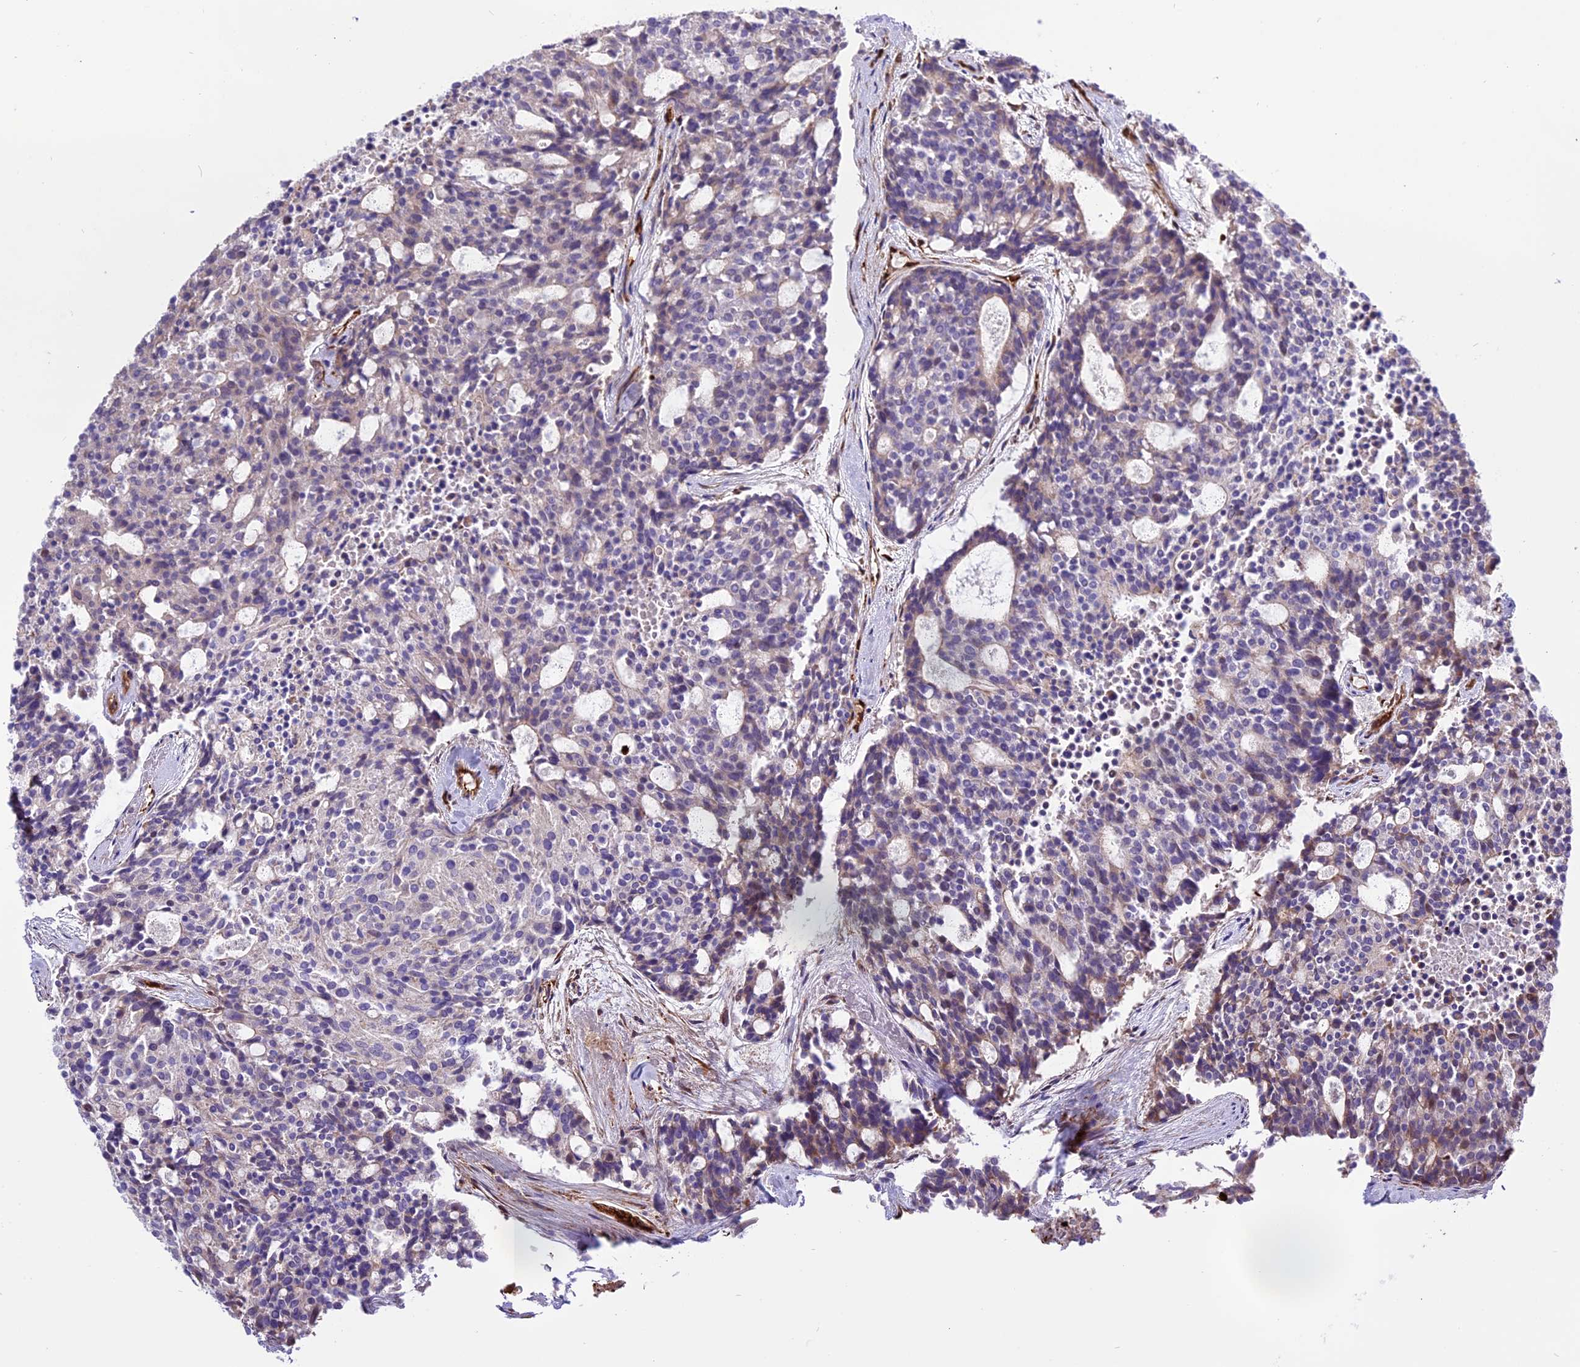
{"staining": {"intensity": "negative", "quantity": "none", "location": "none"}, "tissue": "carcinoid", "cell_type": "Tumor cells", "image_type": "cancer", "snomed": [{"axis": "morphology", "description": "Carcinoid, malignant, NOS"}, {"axis": "topography", "description": "Pancreas"}], "caption": "High power microscopy photomicrograph of an IHC photomicrograph of carcinoid, revealing no significant expression in tumor cells.", "gene": "CD99L2", "patient": {"sex": "female", "age": 54}}